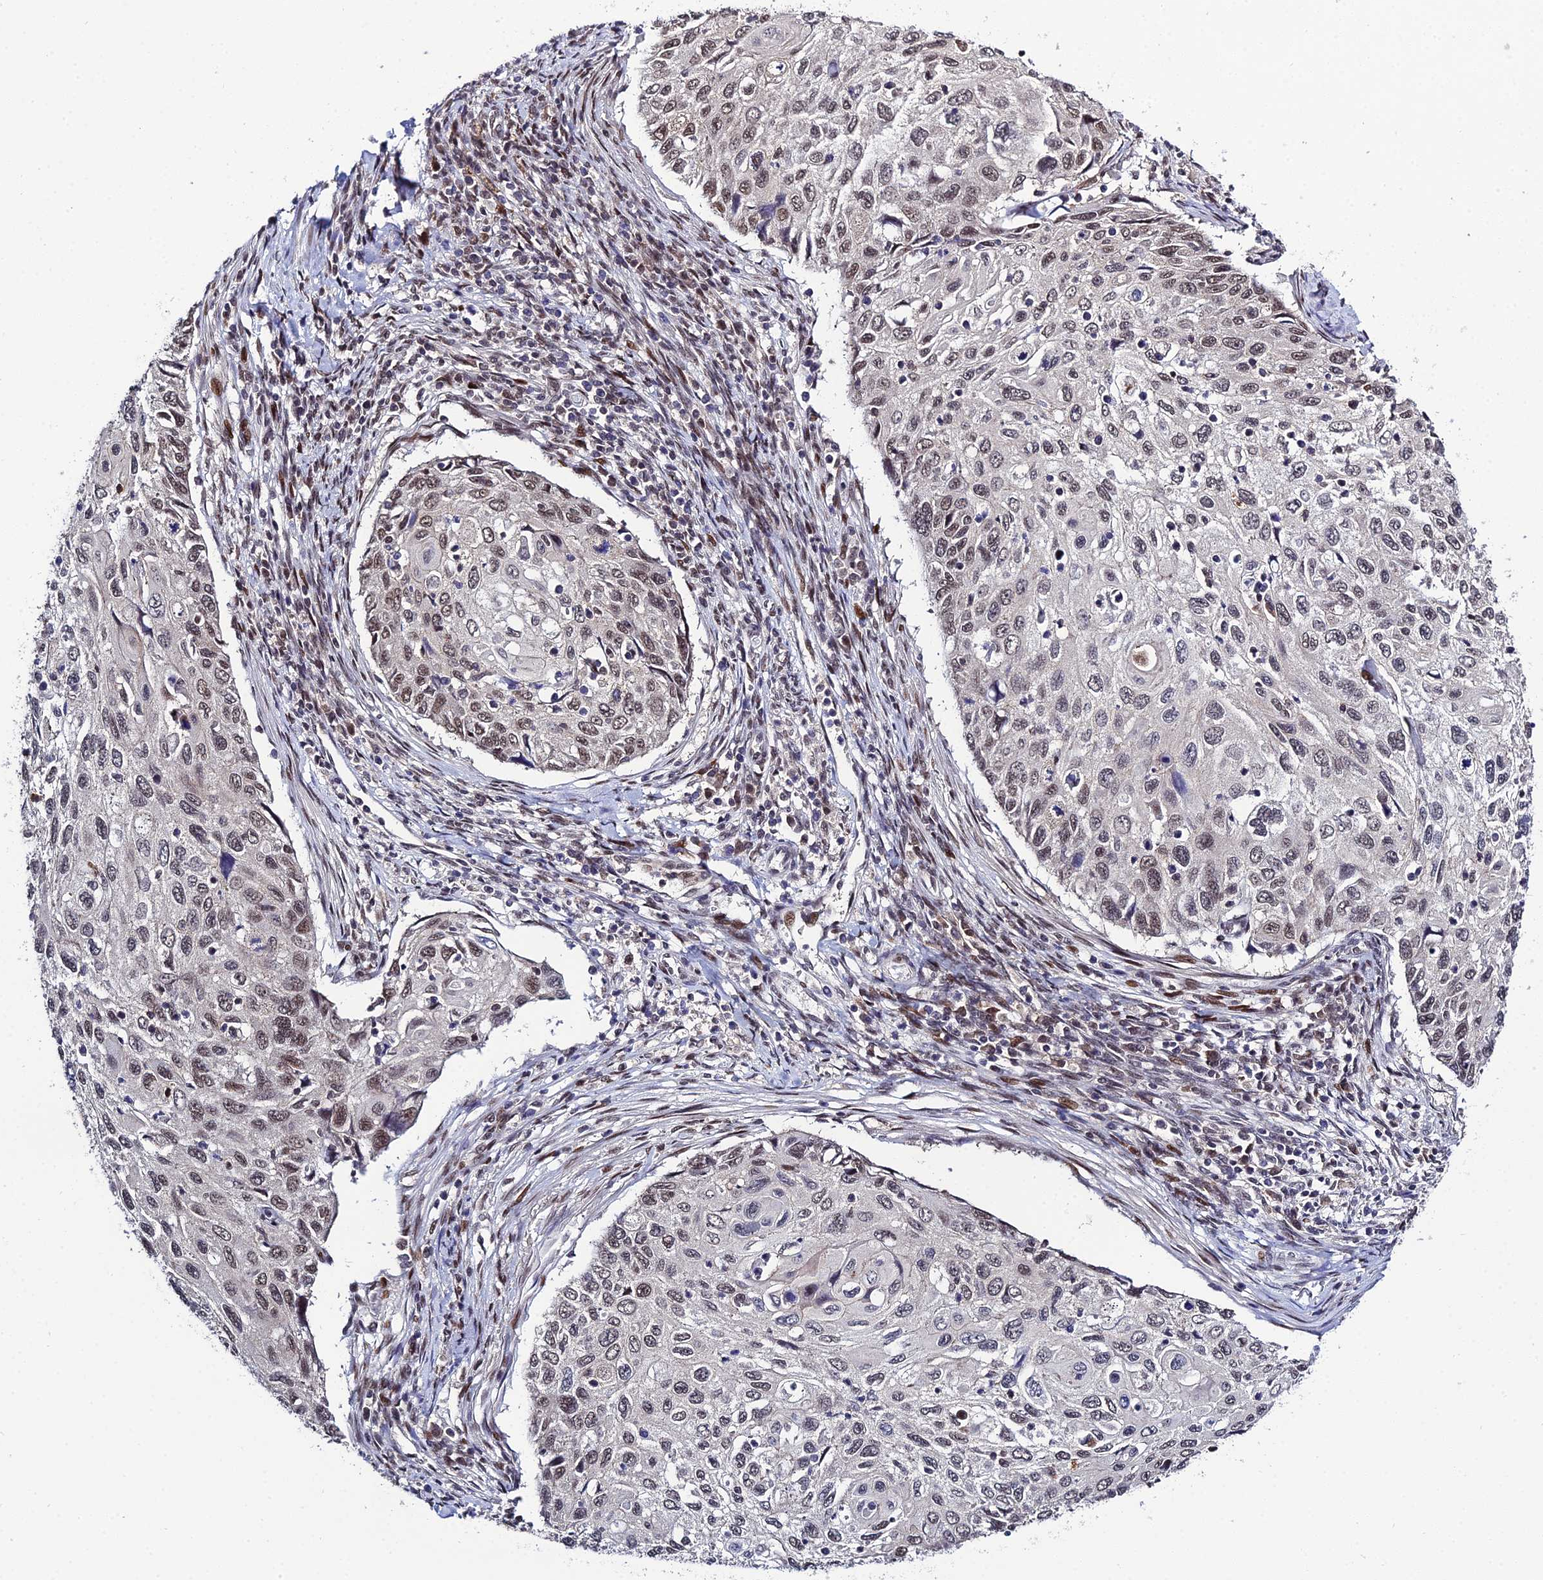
{"staining": {"intensity": "moderate", "quantity": ">75%", "location": "nuclear"}, "tissue": "cervical cancer", "cell_type": "Tumor cells", "image_type": "cancer", "snomed": [{"axis": "morphology", "description": "Squamous cell carcinoma, NOS"}, {"axis": "topography", "description": "Cervix"}], "caption": "Squamous cell carcinoma (cervical) stained with DAB immunohistochemistry (IHC) shows medium levels of moderate nuclear expression in approximately >75% of tumor cells.", "gene": "SYT15", "patient": {"sex": "female", "age": 70}}